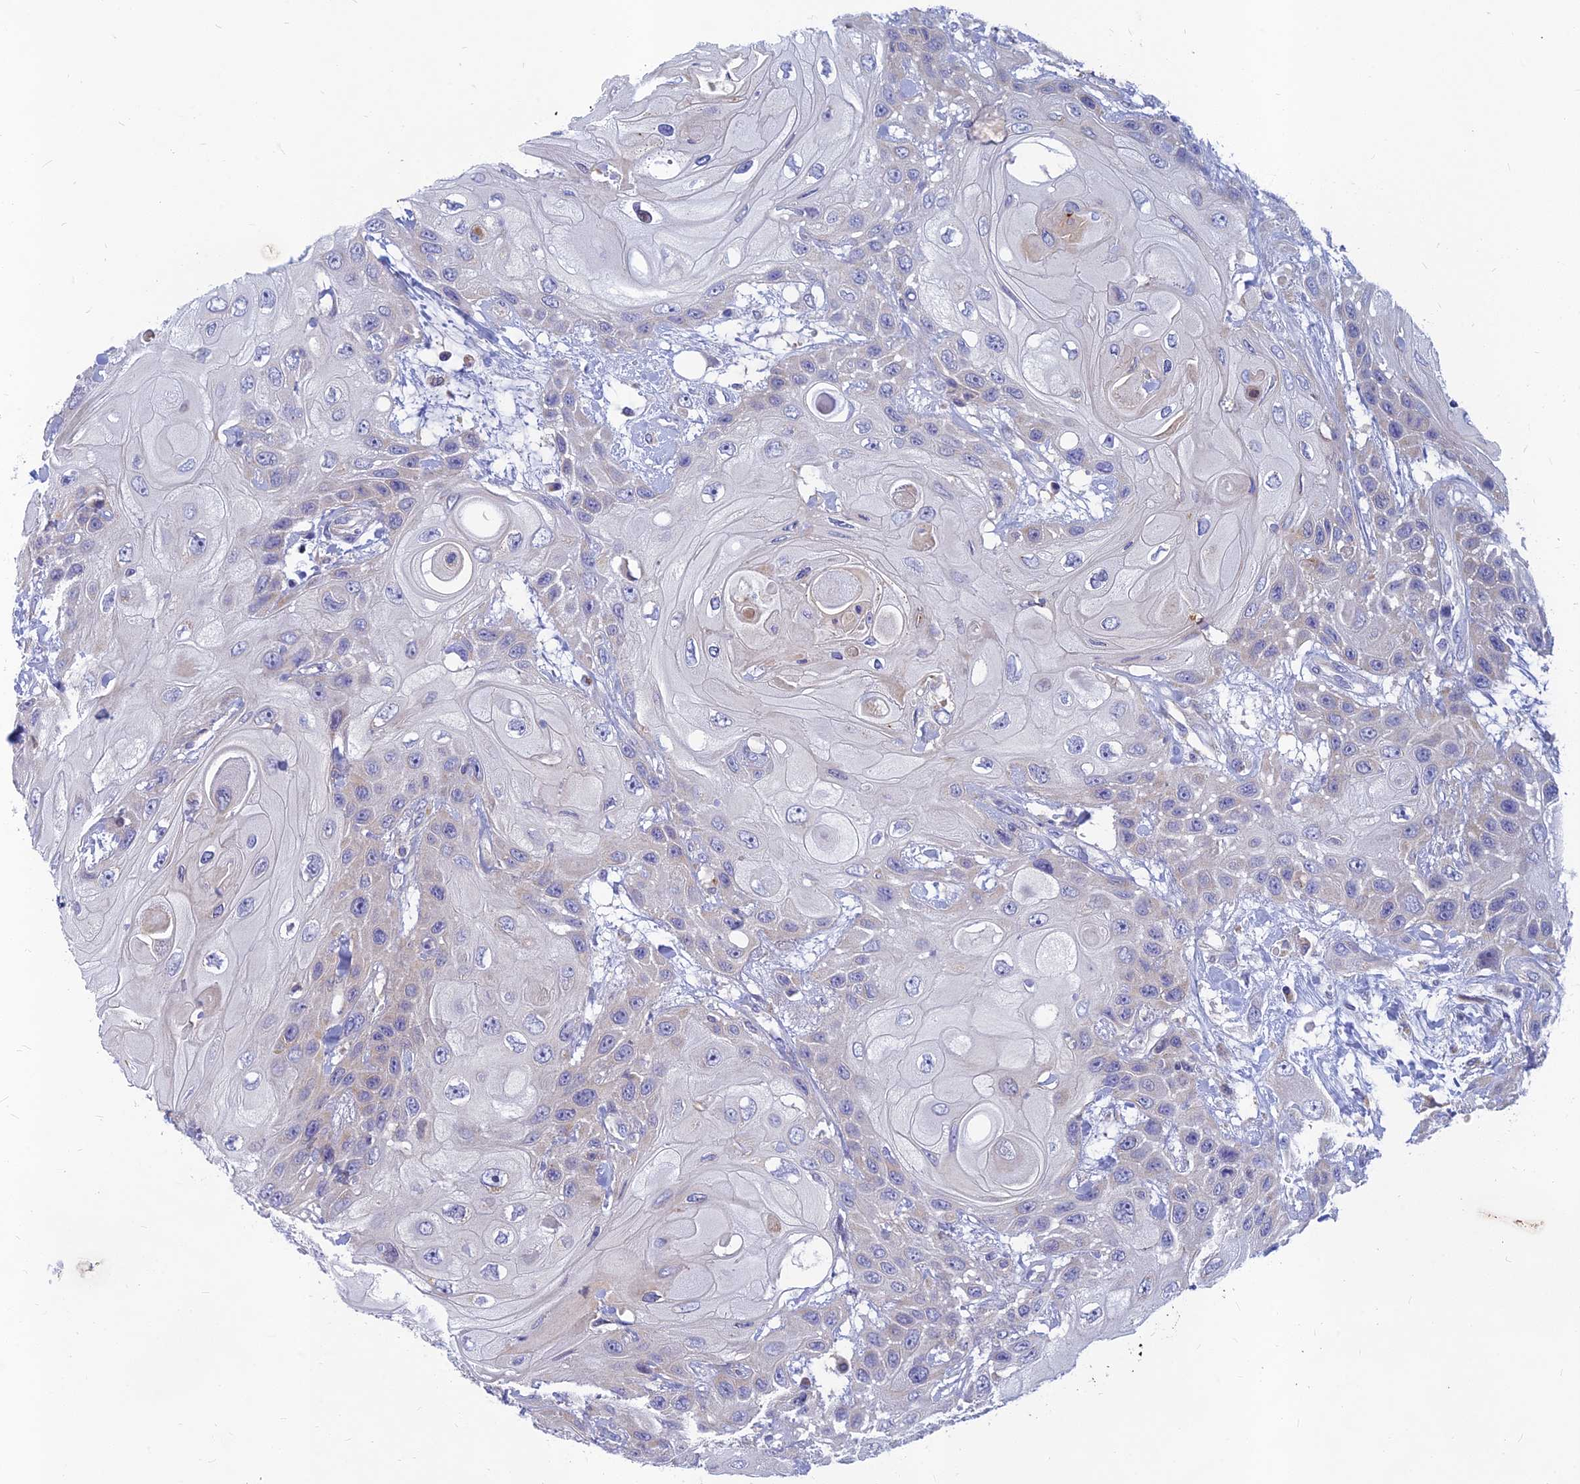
{"staining": {"intensity": "negative", "quantity": "none", "location": "none"}, "tissue": "head and neck cancer", "cell_type": "Tumor cells", "image_type": "cancer", "snomed": [{"axis": "morphology", "description": "Squamous cell carcinoma, NOS"}, {"axis": "topography", "description": "Head-Neck"}], "caption": "Histopathology image shows no protein expression in tumor cells of head and neck cancer tissue.", "gene": "CACNA1B", "patient": {"sex": "female", "age": 43}}